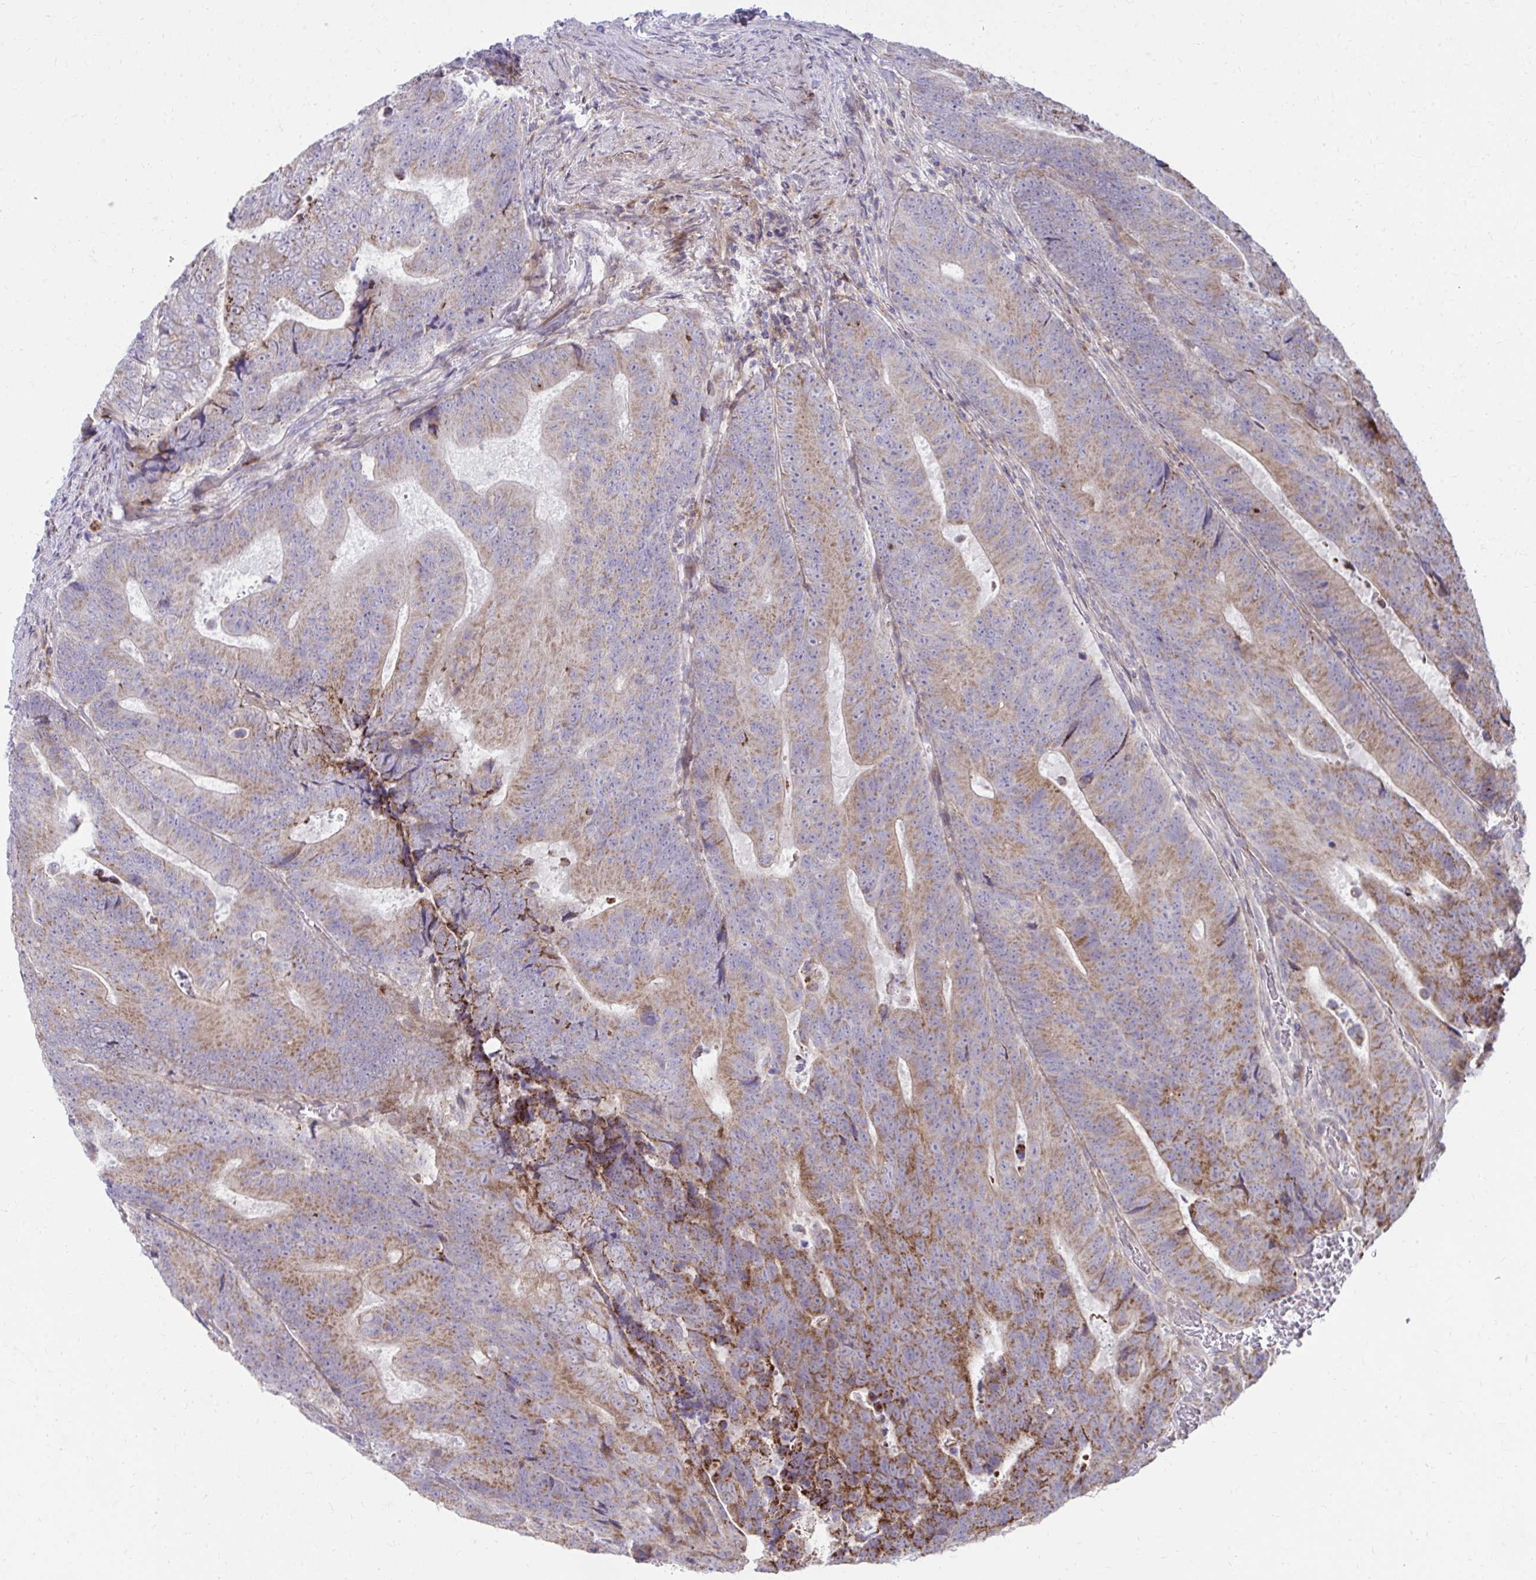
{"staining": {"intensity": "moderate", "quantity": ">75%", "location": "cytoplasmic/membranous"}, "tissue": "colorectal cancer", "cell_type": "Tumor cells", "image_type": "cancer", "snomed": [{"axis": "morphology", "description": "Adenocarcinoma, NOS"}, {"axis": "topography", "description": "Colon"}], "caption": "IHC image of neoplastic tissue: colorectal cancer stained using immunohistochemistry displays medium levels of moderate protein expression localized specifically in the cytoplasmic/membranous of tumor cells, appearing as a cytoplasmic/membranous brown color.", "gene": "C16orf54", "patient": {"sex": "female", "age": 48}}